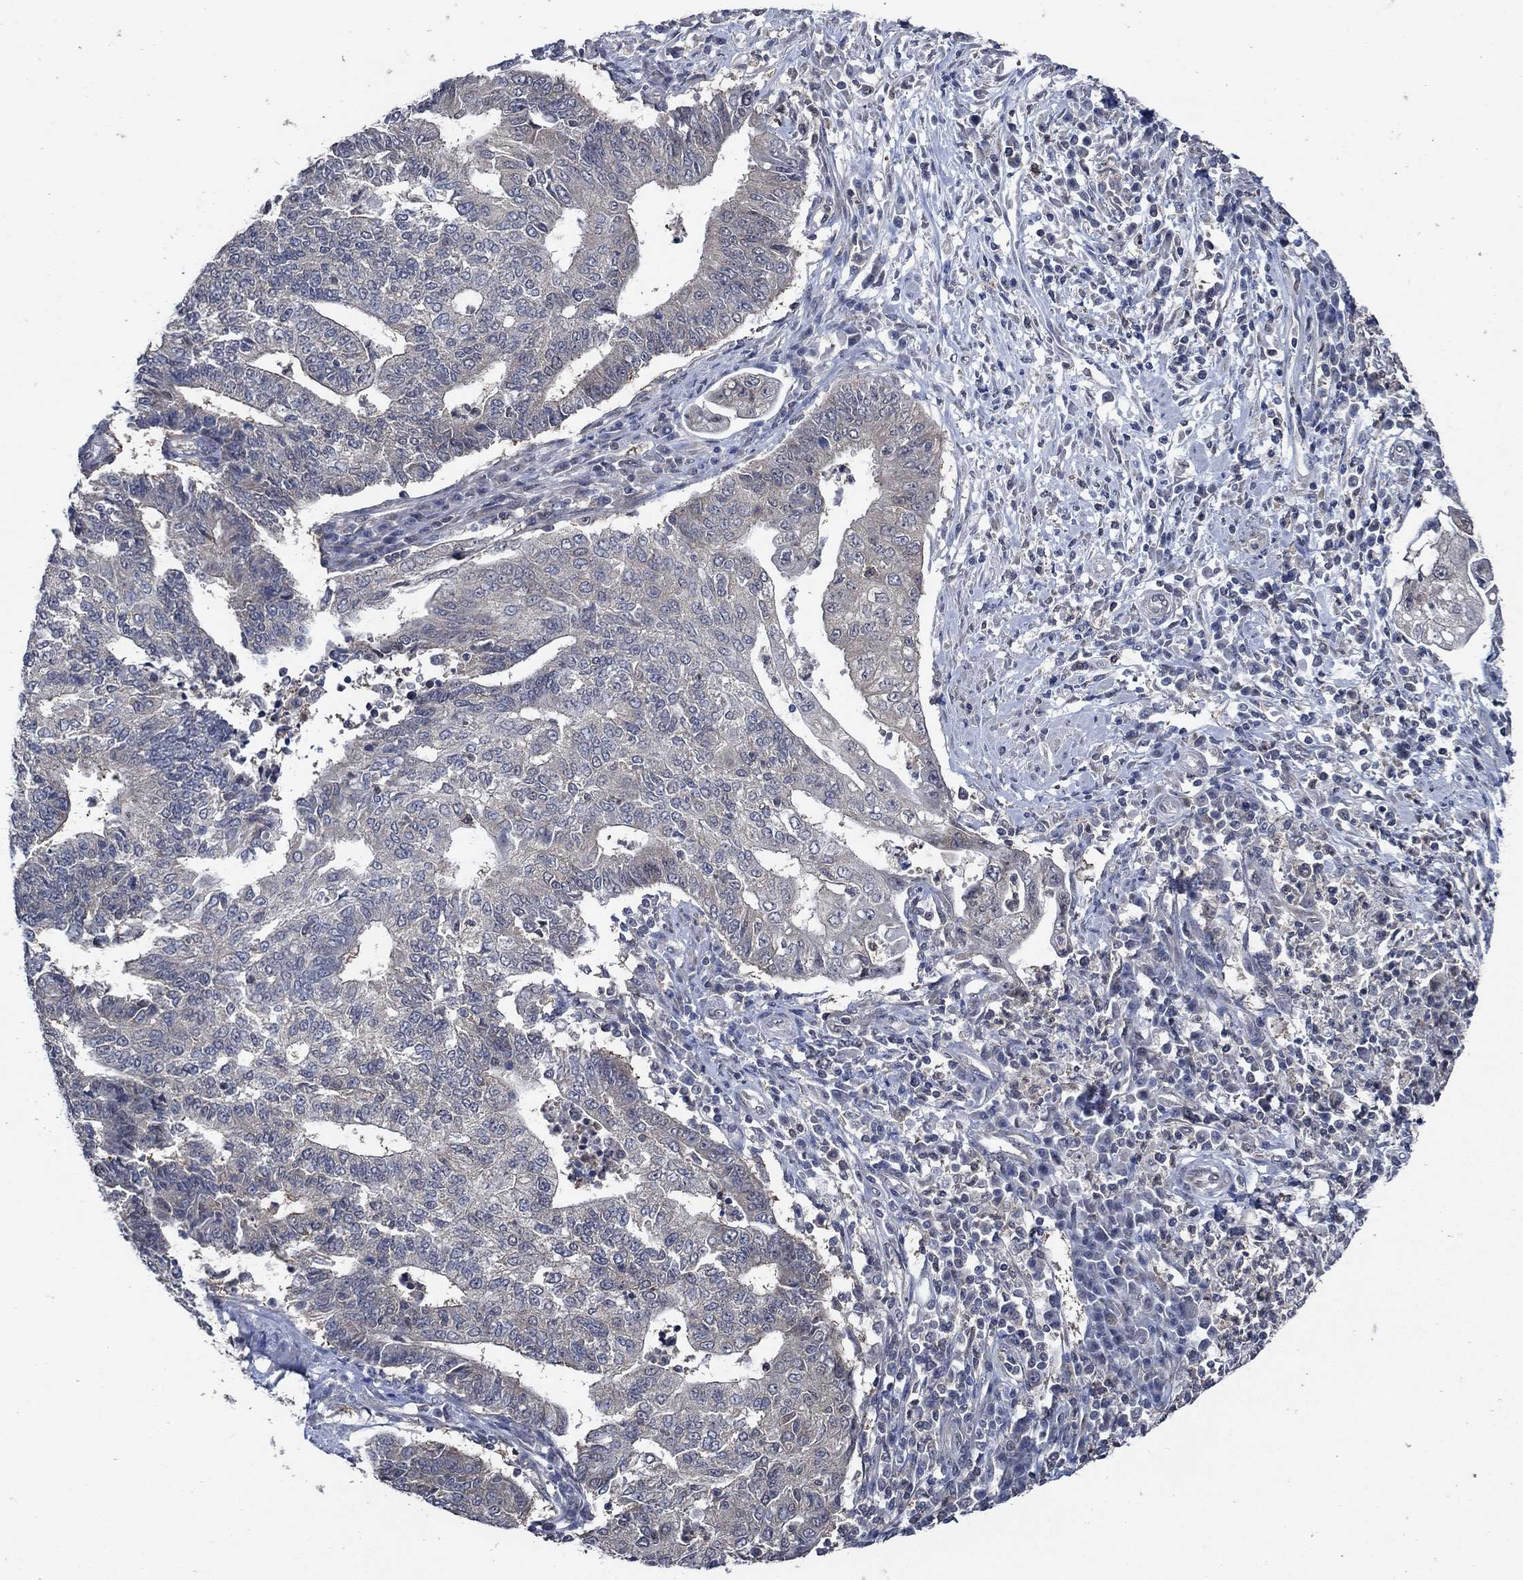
{"staining": {"intensity": "negative", "quantity": "none", "location": "none"}, "tissue": "endometrial cancer", "cell_type": "Tumor cells", "image_type": "cancer", "snomed": [{"axis": "morphology", "description": "Adenocarcinoma, NOS"}, {"axis": "topography", "description": "Uterus"}, {"axis": "topography", "description": "Endometrium"}], "caption": "Tumor cells show no significant protein expression in endometrial adenocarcinoma.", "gene": "DACT1", "patient": {"sex": "female", "age": 54}}